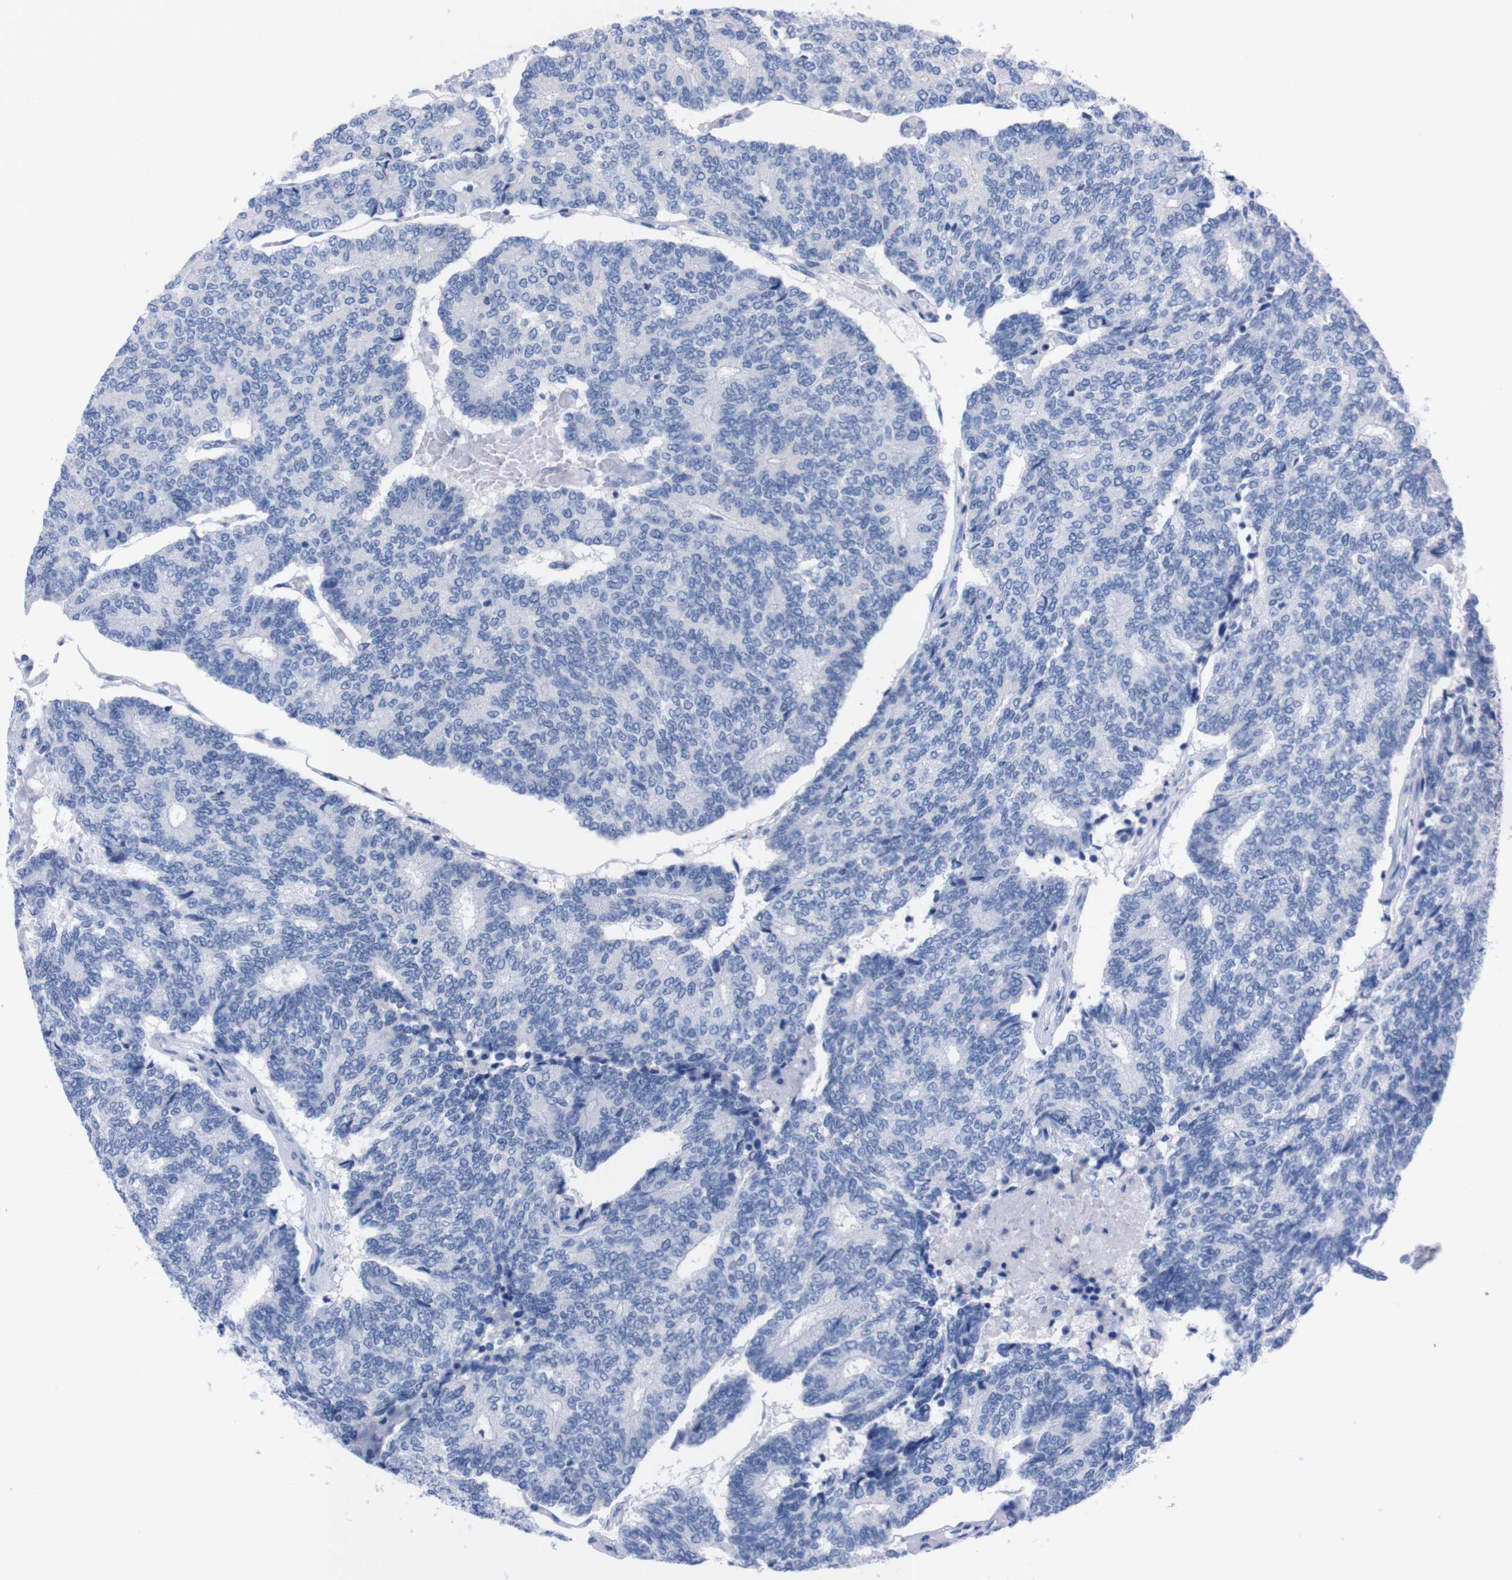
{"staining": {"intensity": "negative", "quantity": "none", "location": "none"}, "tissue": "prostate cancer", "cell_type": "Tumor cells", "image_type": "cancer", "snomed": [{"axis": "morphology", "description": "Normal tissue, NOS"}, {"axis": "morphology", "description": "Adenocarcinoma, High grade"}, {"axis": "topography", "description": "Prostate"}, {"axis": "topography", "description": "Seminal veicle"}], "caption": "Tumor cells show no significant protein staining in prostate cancer. The staining is performed using DAB (3,3'-diaminobenzidine) brown chromogen with nuclei counter-stained in using hematoxylin.", "gene": "TMEM243", "patient": {"sex": "male", "age": 55}}